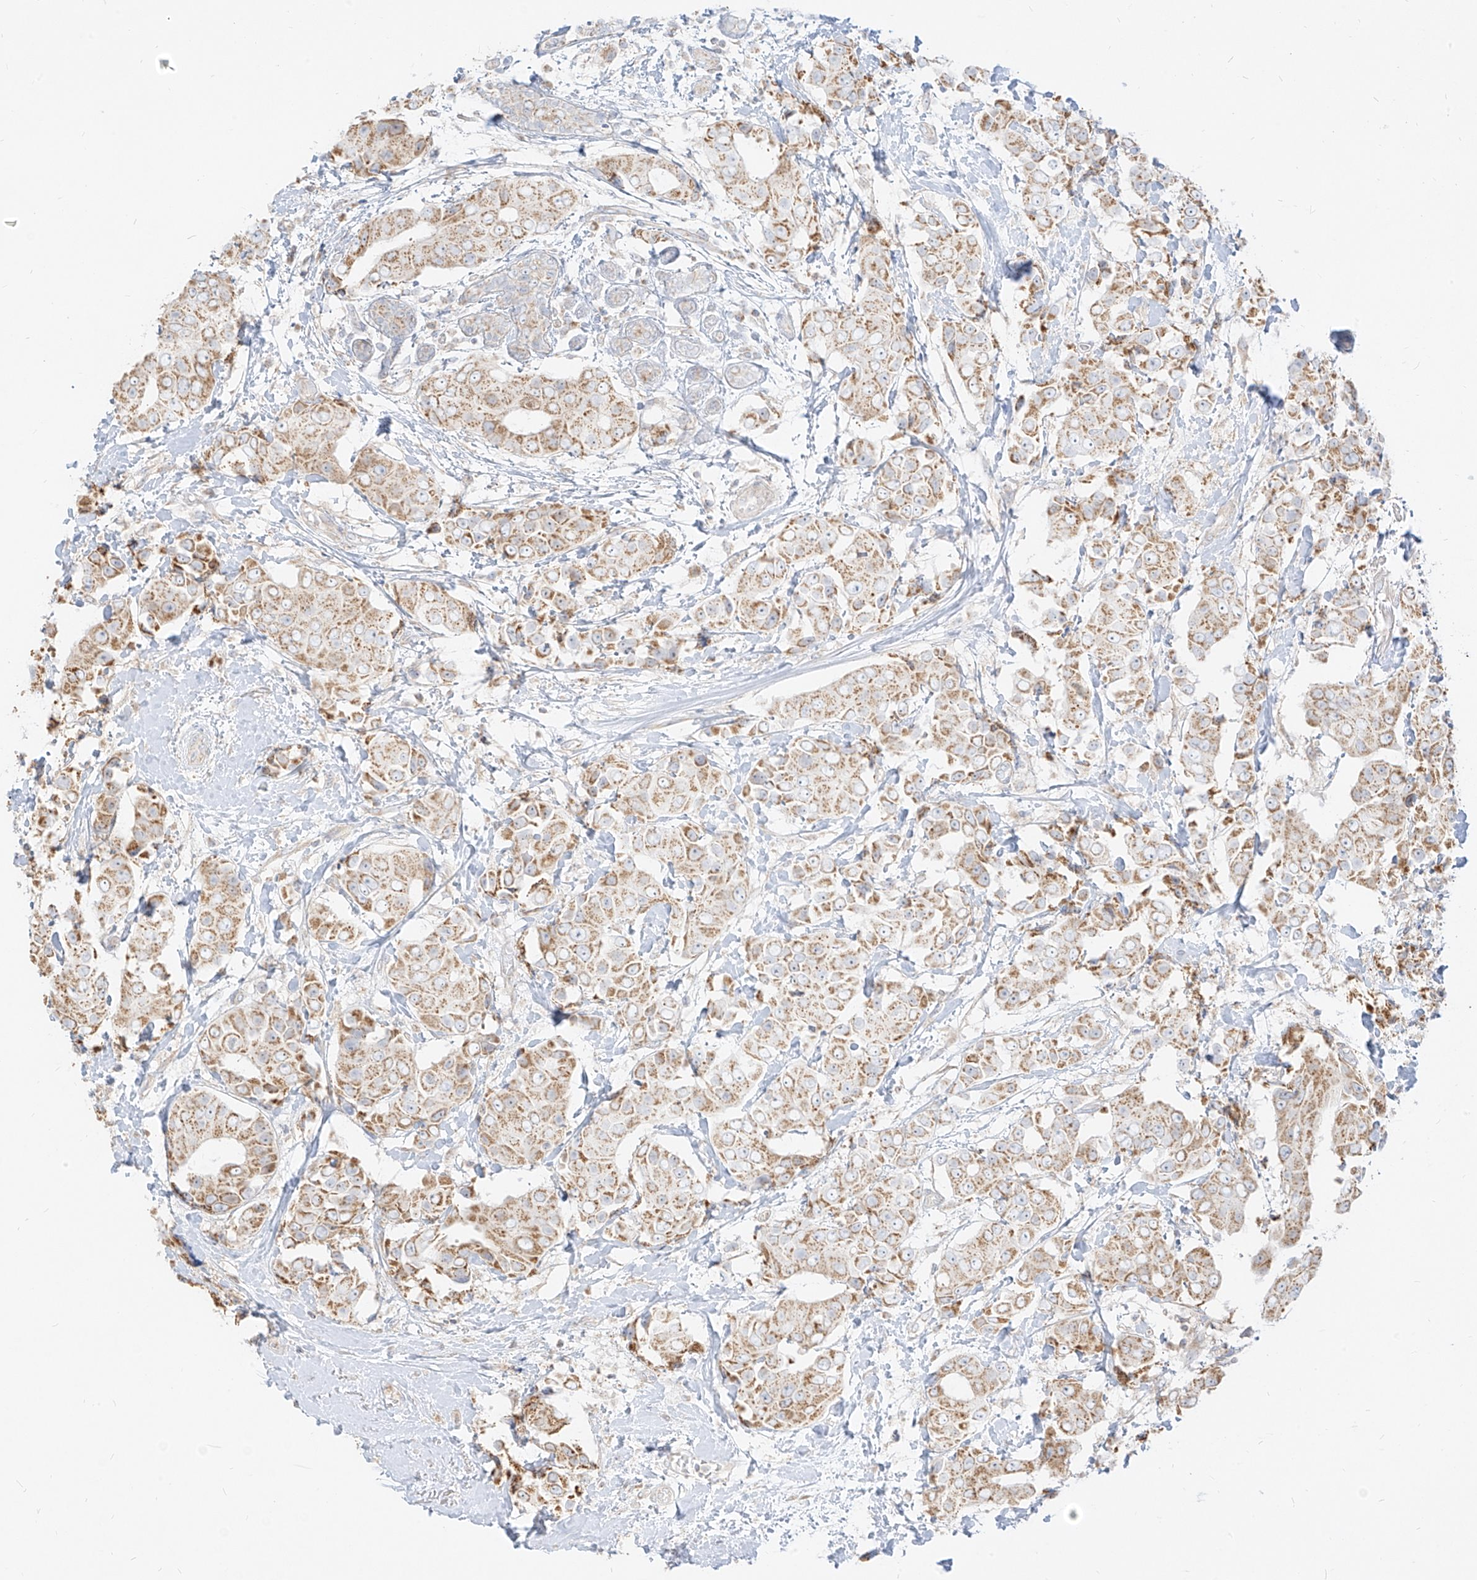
{"staining": {"intensity": "moderate", "quantity": ">75%", "location": "cytoplasmic/membranous"}, "tissue": "breast cancer", "cell_type": "Tumor cells", "image_type": "cancer", "snomed": [{"axis": "morphology", "description": "Normal tissue, NOS"}, {"axis": "morphology", "description": "Duct carcinoma"}, {"axis": "topography", "description": "Breast"}], "caption": "There is medium levels of moderate cytoplasmic/membranous positivity in tumor cells of breast infiltrating ductal carcinoma, as demonstrated by immunohistochemical staining (brown color).", "gene": "ZIM3", "patient": {"sex": "female", "age": 39}}